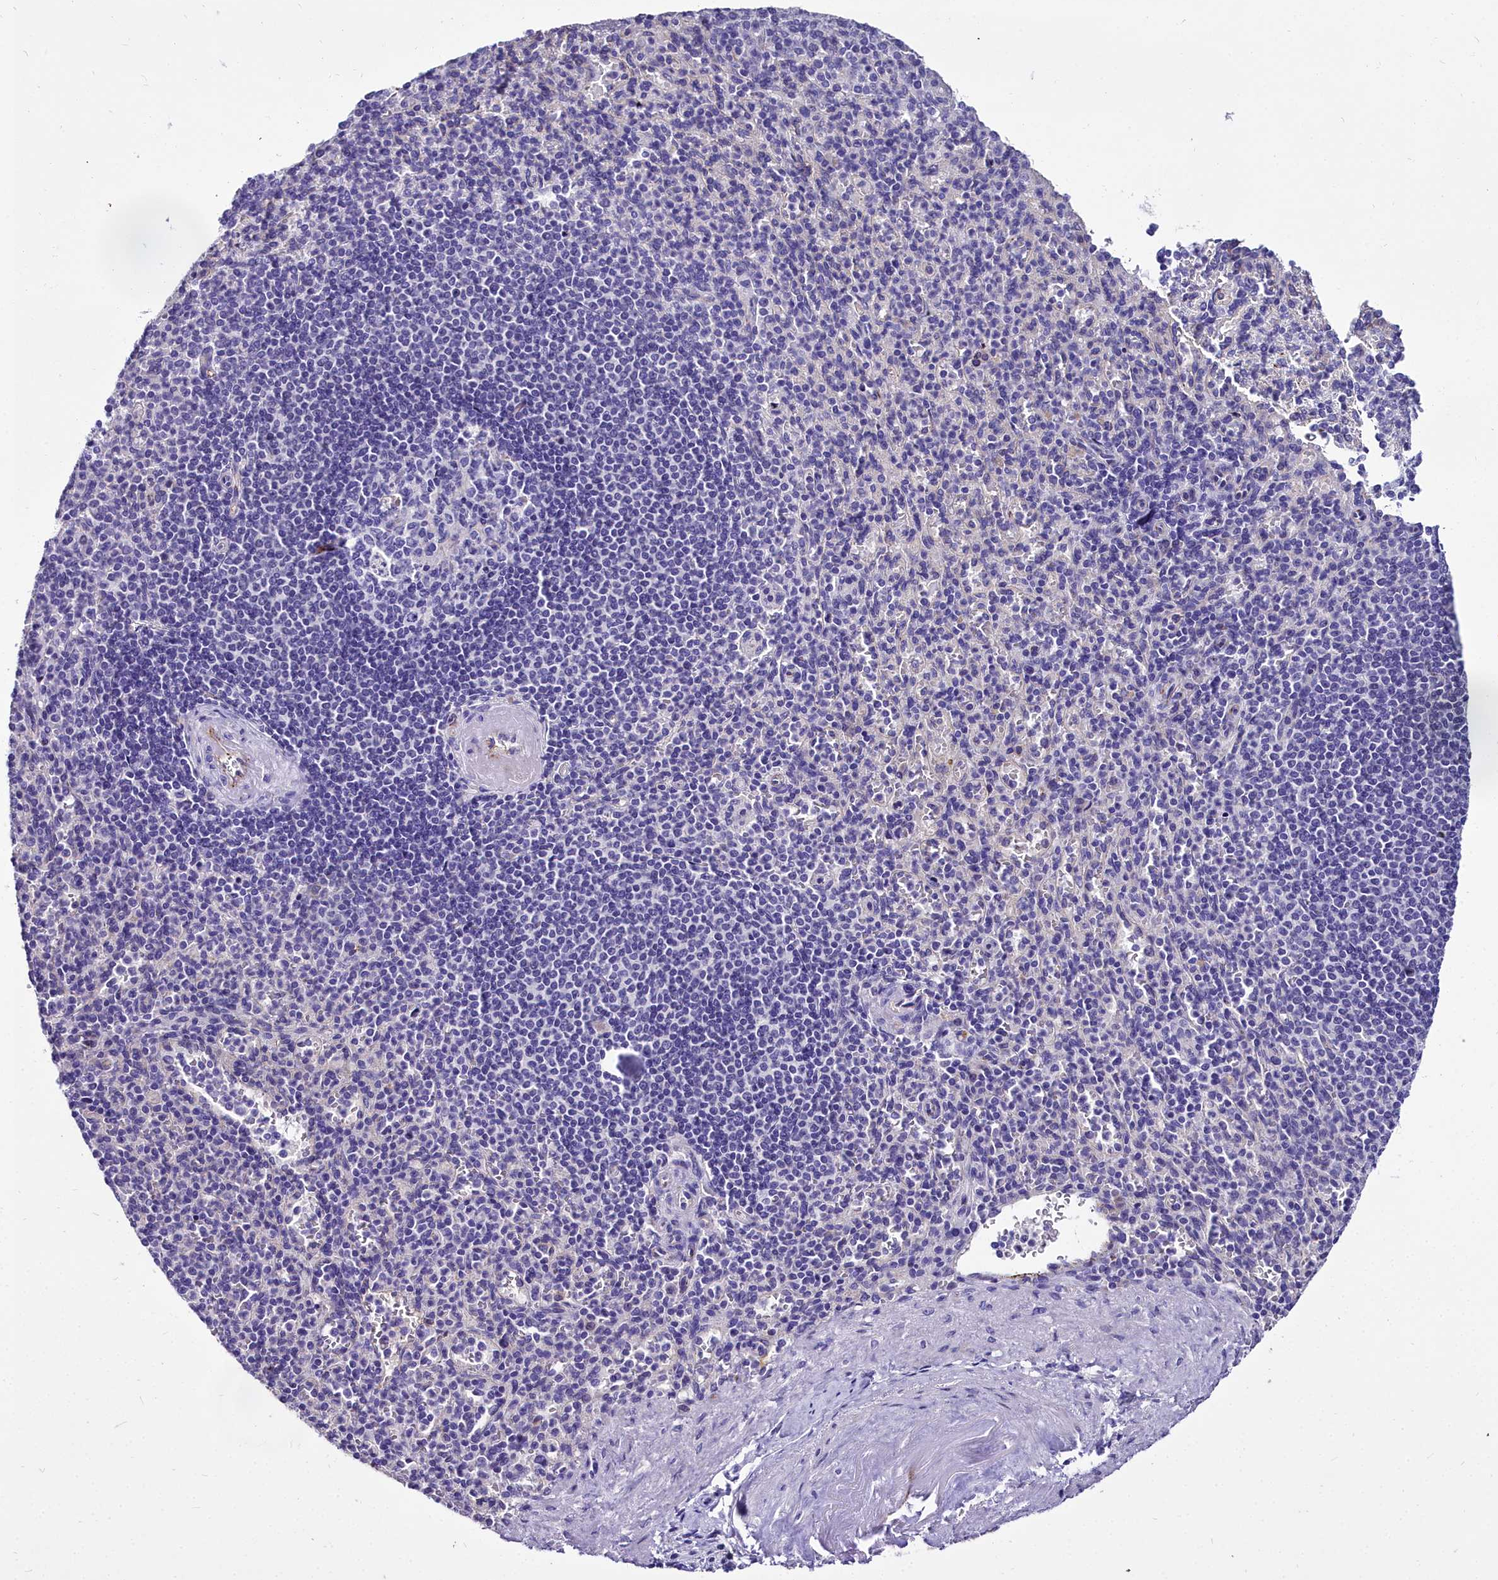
{"staining": {"intensity": "negative", "quantity": "none", "location": "none"}, "tissue": "spleen", "cell_type": "Cells in red pulp", "image_type": "normal", "snomed": [{"axis": "morphology", "description": "Normal tissue, NOS"}, {"axis": "topography", "description": "Spleen"}], "caption": "Spleen stained for a protein using immunohistochemistry exhibits no expression cells in red pulp.", "gene": "MS4A18", "patient": {"sex": "female", "age": 74}}